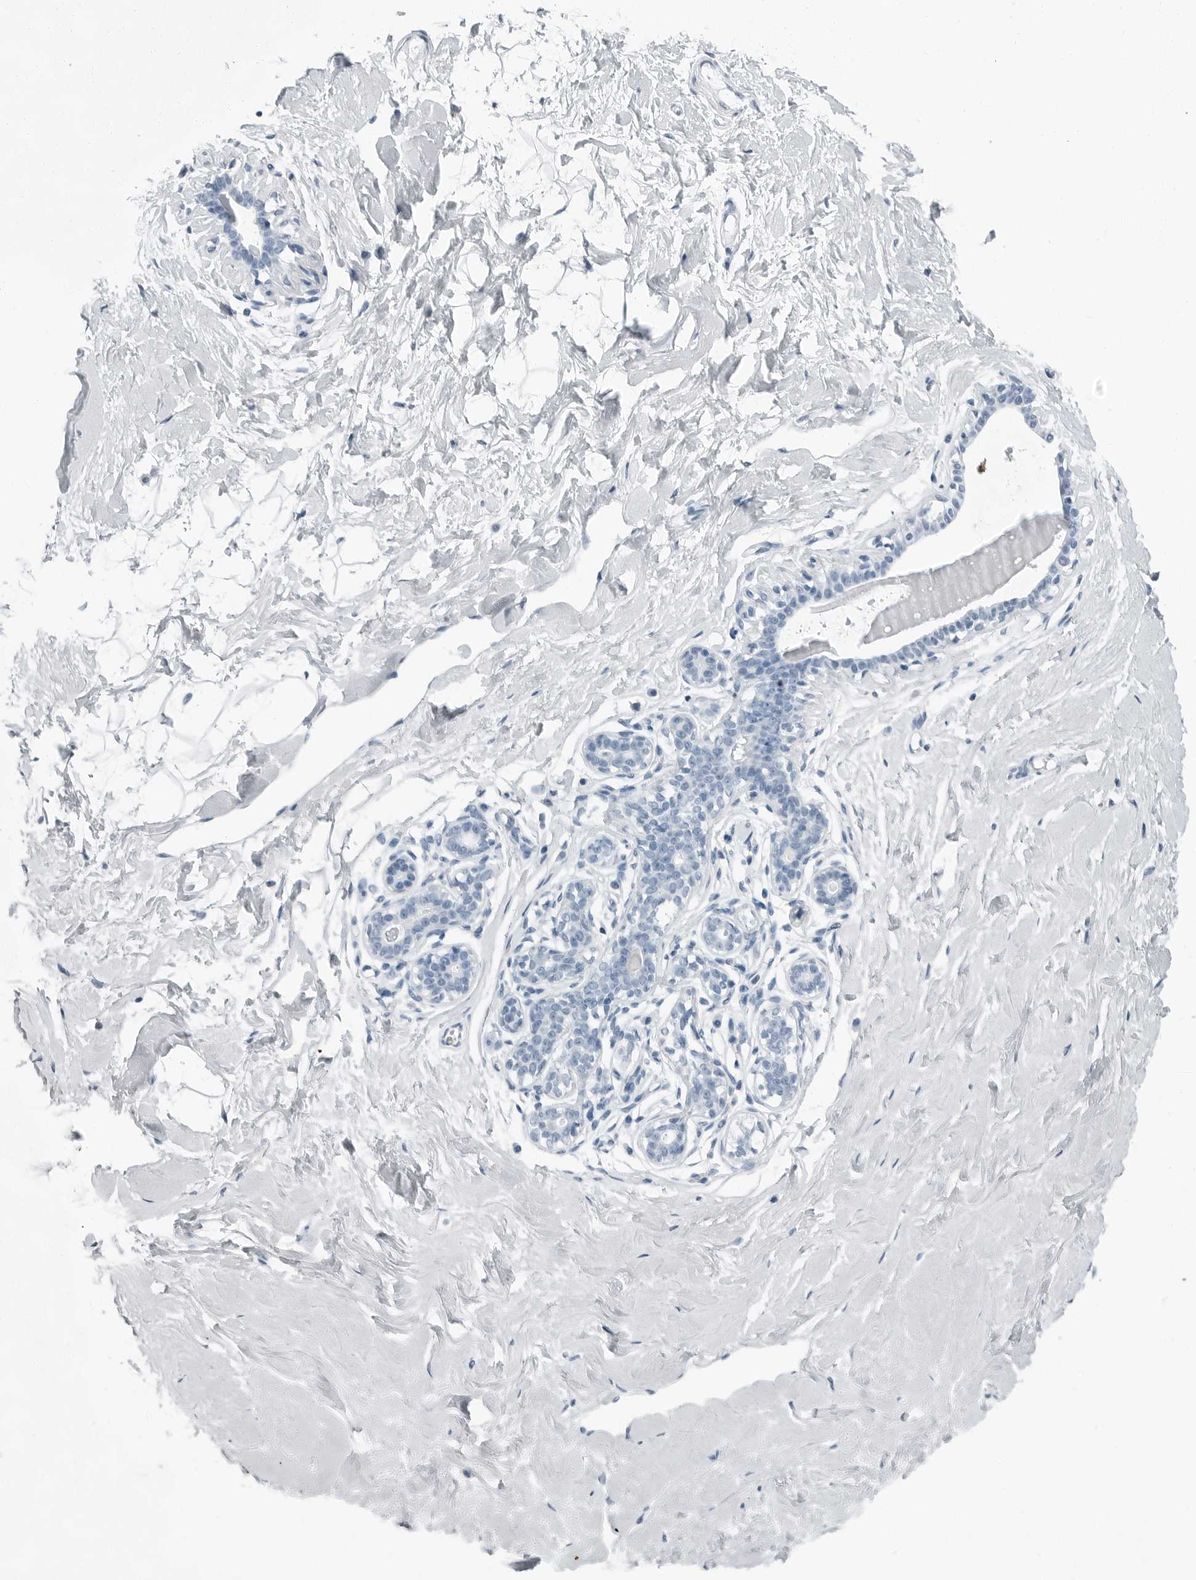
{"staining": {"intensity": "negative", "quantity": "none", "location": "none"}, "tissue": "breast", "cell_type": "Adipocytes", "image_type": "normal", "snomed": [{"axis": "morphology", "description": "Normal tissue, NOS"}, {"axis": "morphology", "description": "Adenoma, NOS"}, {"axis": "topography", "description": "Breast"}], "caption": "IHC of benign breast reveals no positivity in adipocytes. (DAB (3,3'-diaminobenzidine) IHC visualized using brightfield microscopy, high magnification).", "gene": "FABP6", "patient": {"sex": "female", "age": 23}}